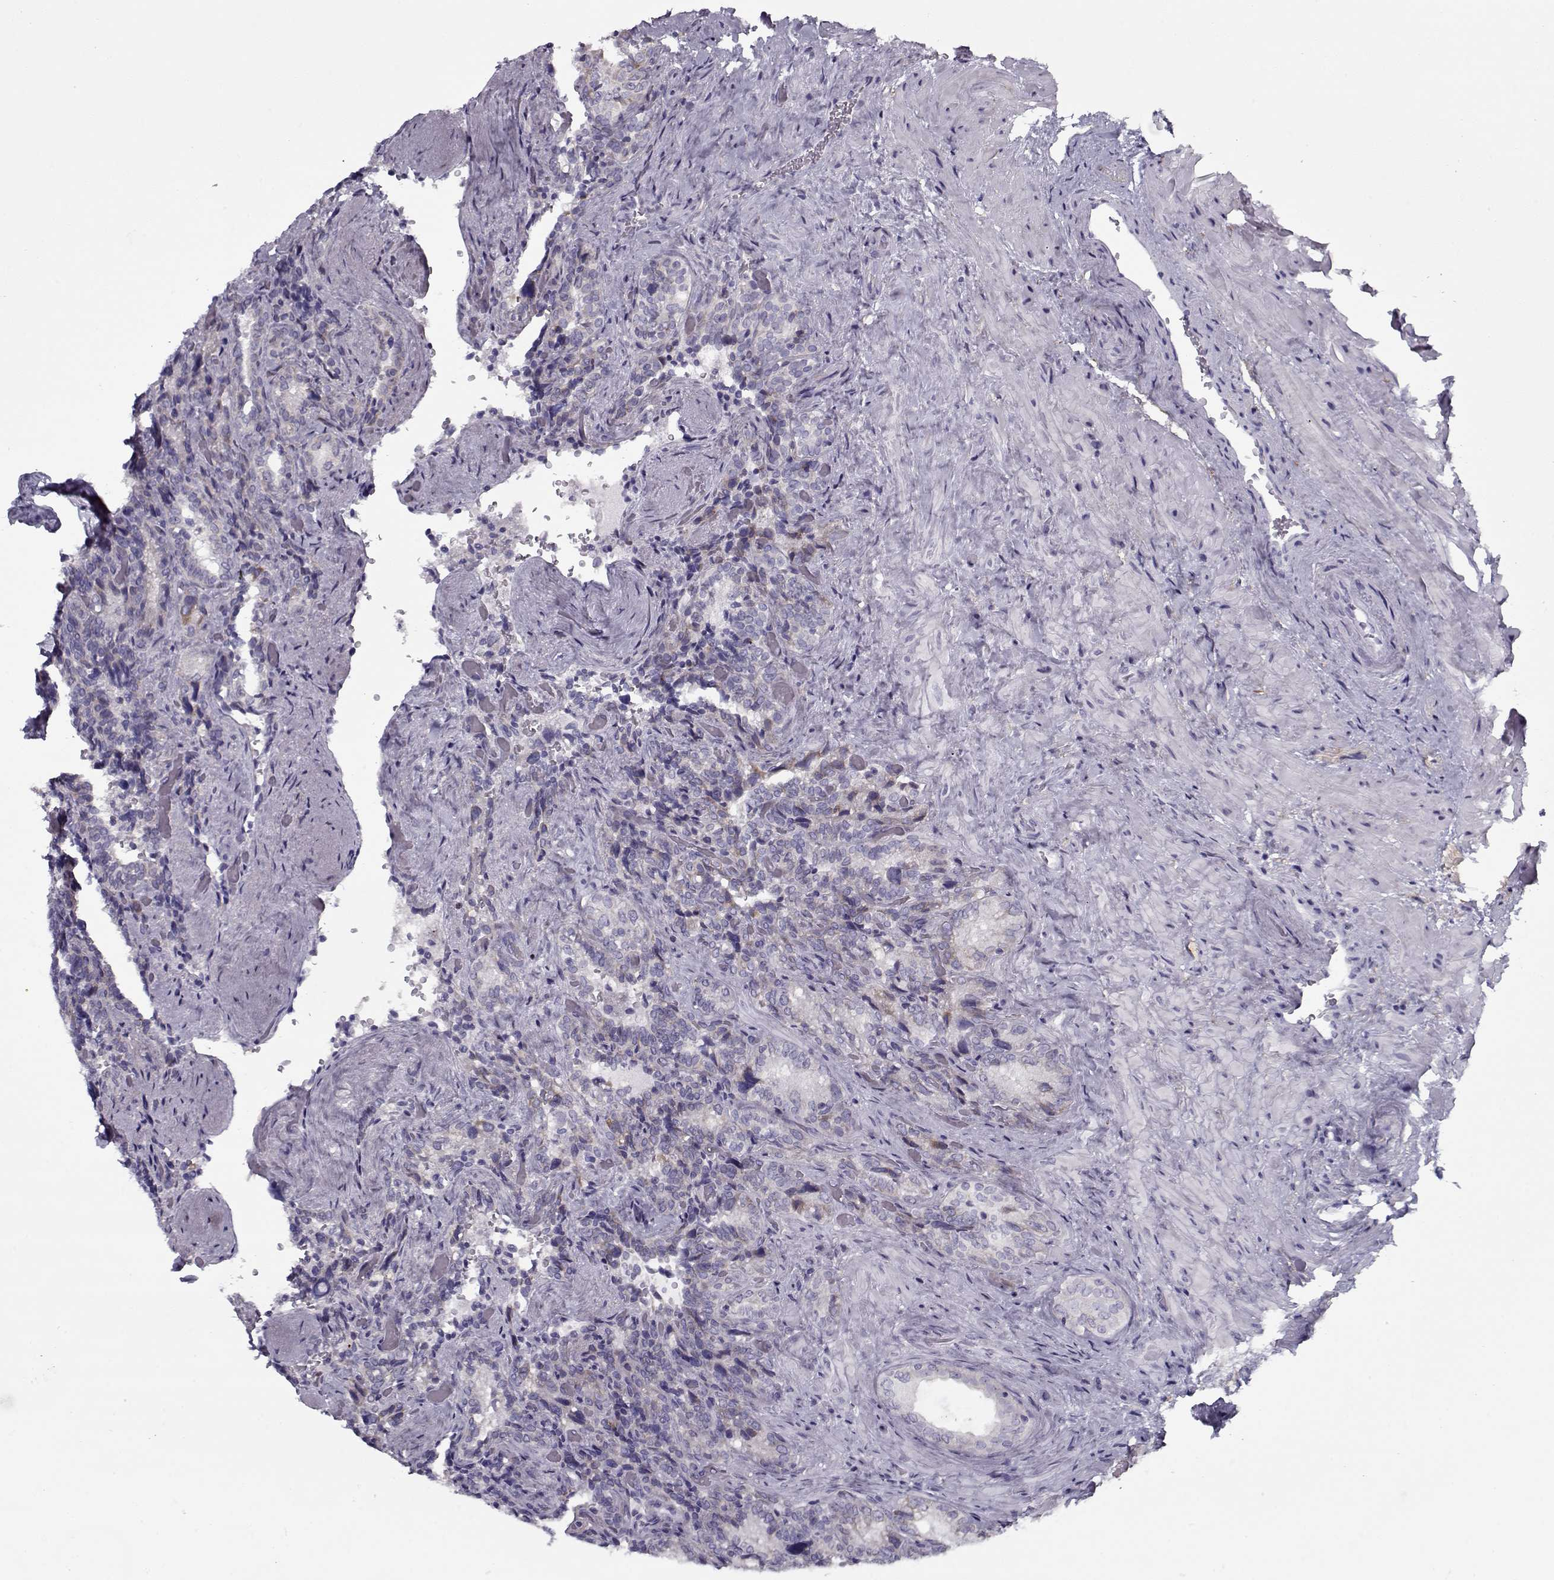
{"staining": {"intensity": "weak", "quantity": "<25%", "location": "cytoplasmic/membranous"}, "tissue": "seminal vesicle", "cell_type": "Glandular cells", "image_type": "normal", "snomed": [{"axis": "morphology", "description": "Normal tissue, NOS"}, {"axis": "topography", "description": "Seminal veicle"}], "caption": "High power microscopy histopathology image of an immunohistochemistry image of normal seminal vesicle, revealing no significant staining in glandular cells.", "gene": "PP2D1", "patient": {"sex": "male", "age": 69}}